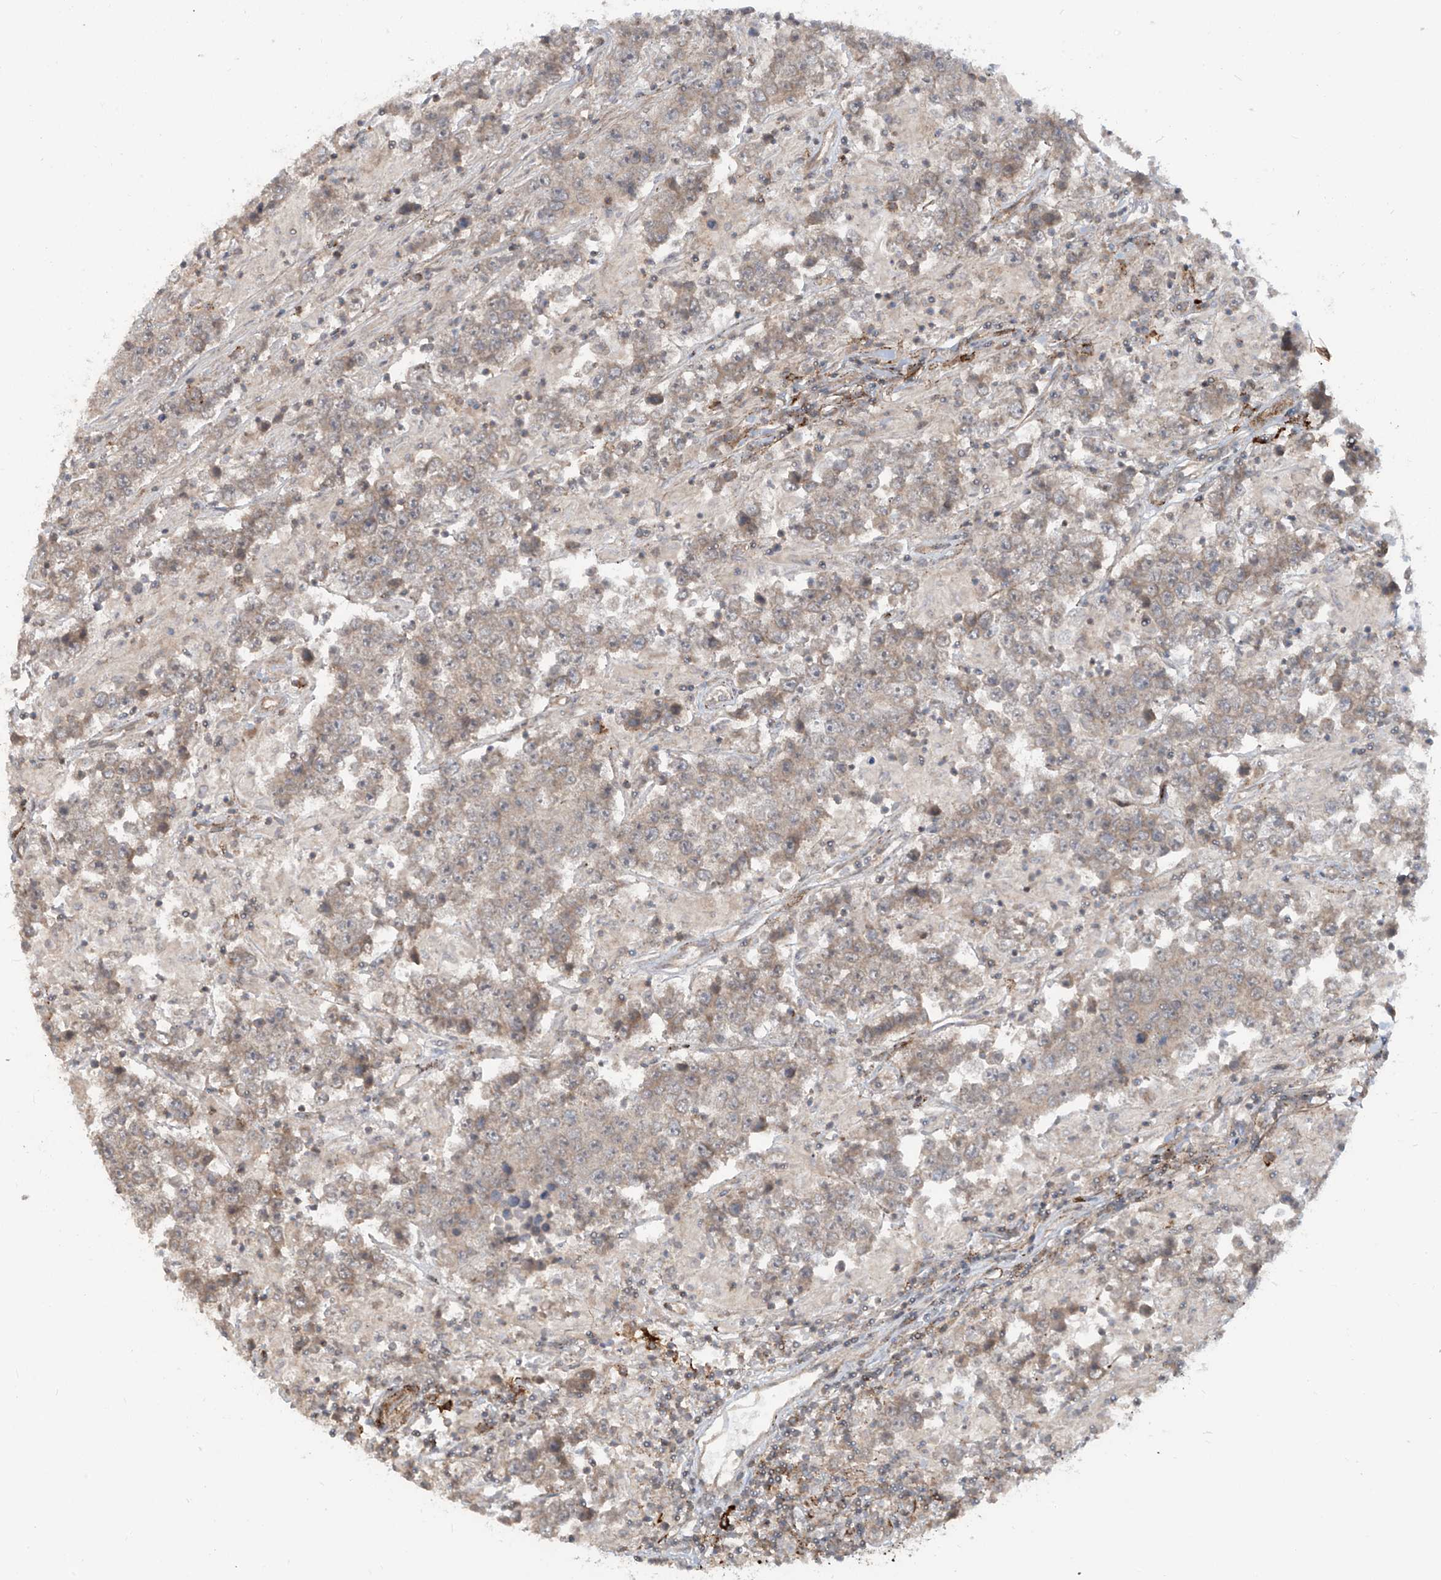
{"staining": {"intensity": "weak", "quantity": "25%-75%", "location": "cytoplasmic/membranous"}, "tissue": "testis cancer", "cell_type": "Tumor cells", "image_type": "cancer", "snomed": [{"axis": "morphology", "description": "Normal tissue, NOS"}, {"axis": "morphology", "description": "Urothelial carcinoma, High grade"}, {"axis": "morphology", "description": "Seminoma, NOS"}, {"axis": "morphology", "description": "Carcinoma, Embryonal, NOS"}, {"axis": "topography", "description": "Urinary bladder"}, {"axis": "topography", "description": "Testis"}], "caption": "There is low levels of weak cytoplasmic/membranous expression in tumor cells of embryonal carcinoma (testis), as demonstrated by immunohistochemical staining (brown color).", "gene": "LAGE3", "patient": {"sex": "male", "age": 41}}